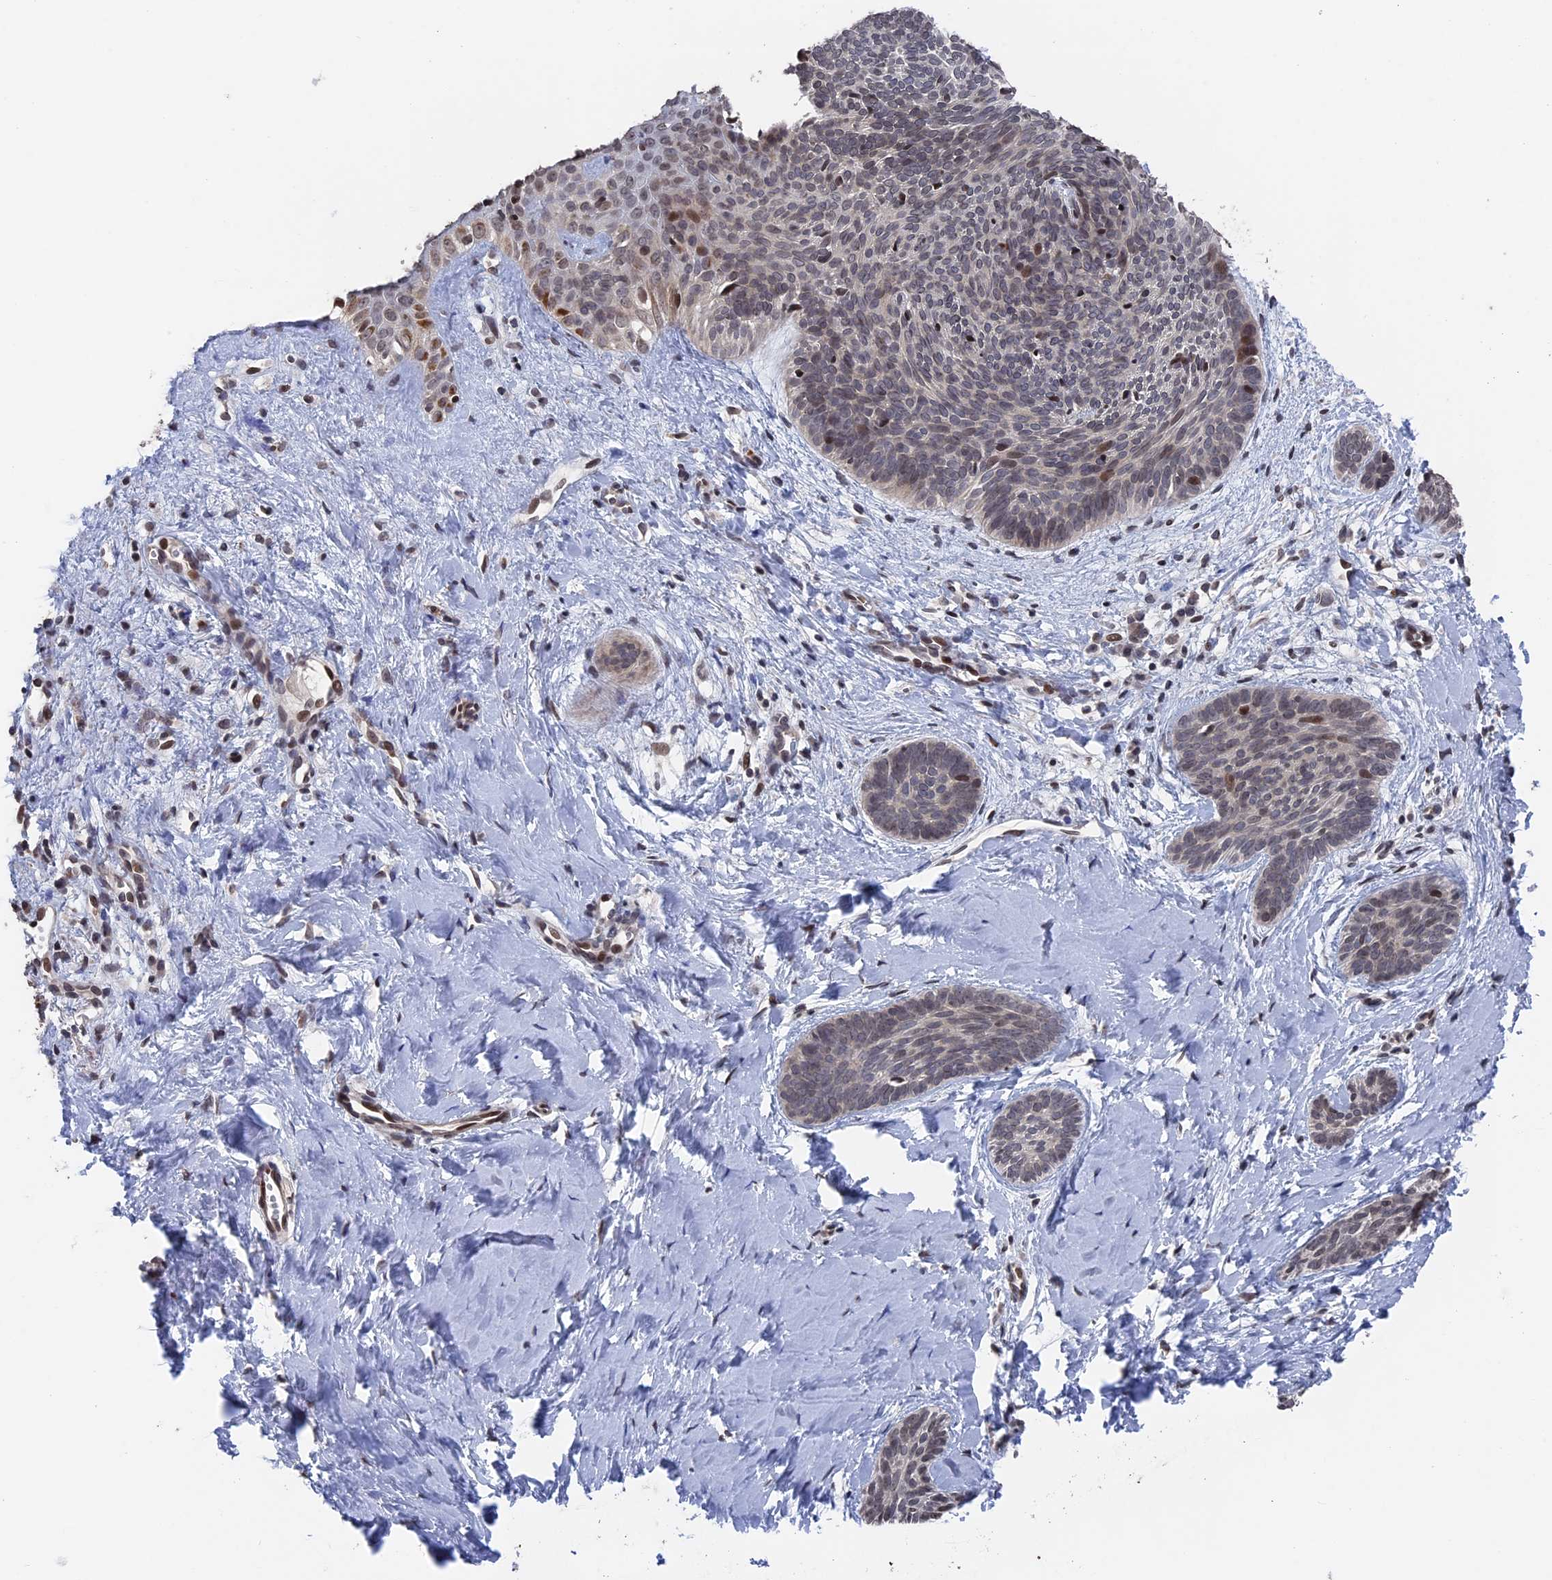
{"staining": {"intensity": "moderate", "quantity": "<25%", "location": "nuclear"}, "tissue": "skin cancer", "cell_type": "Tumor cells", "image_type": "cancer", "snomed": [{"axis": "morphology", "description": "Basal cell carcinoma"}, {"axis": "topography", "description": "Skin"}], "caption": "A brown stain highlights moderate nuclear staining of a protein in skin basal cell carcinoma tumor cells.", "gene": "NR2C2AP", "patient": {"sex": "female", "age": 81}}